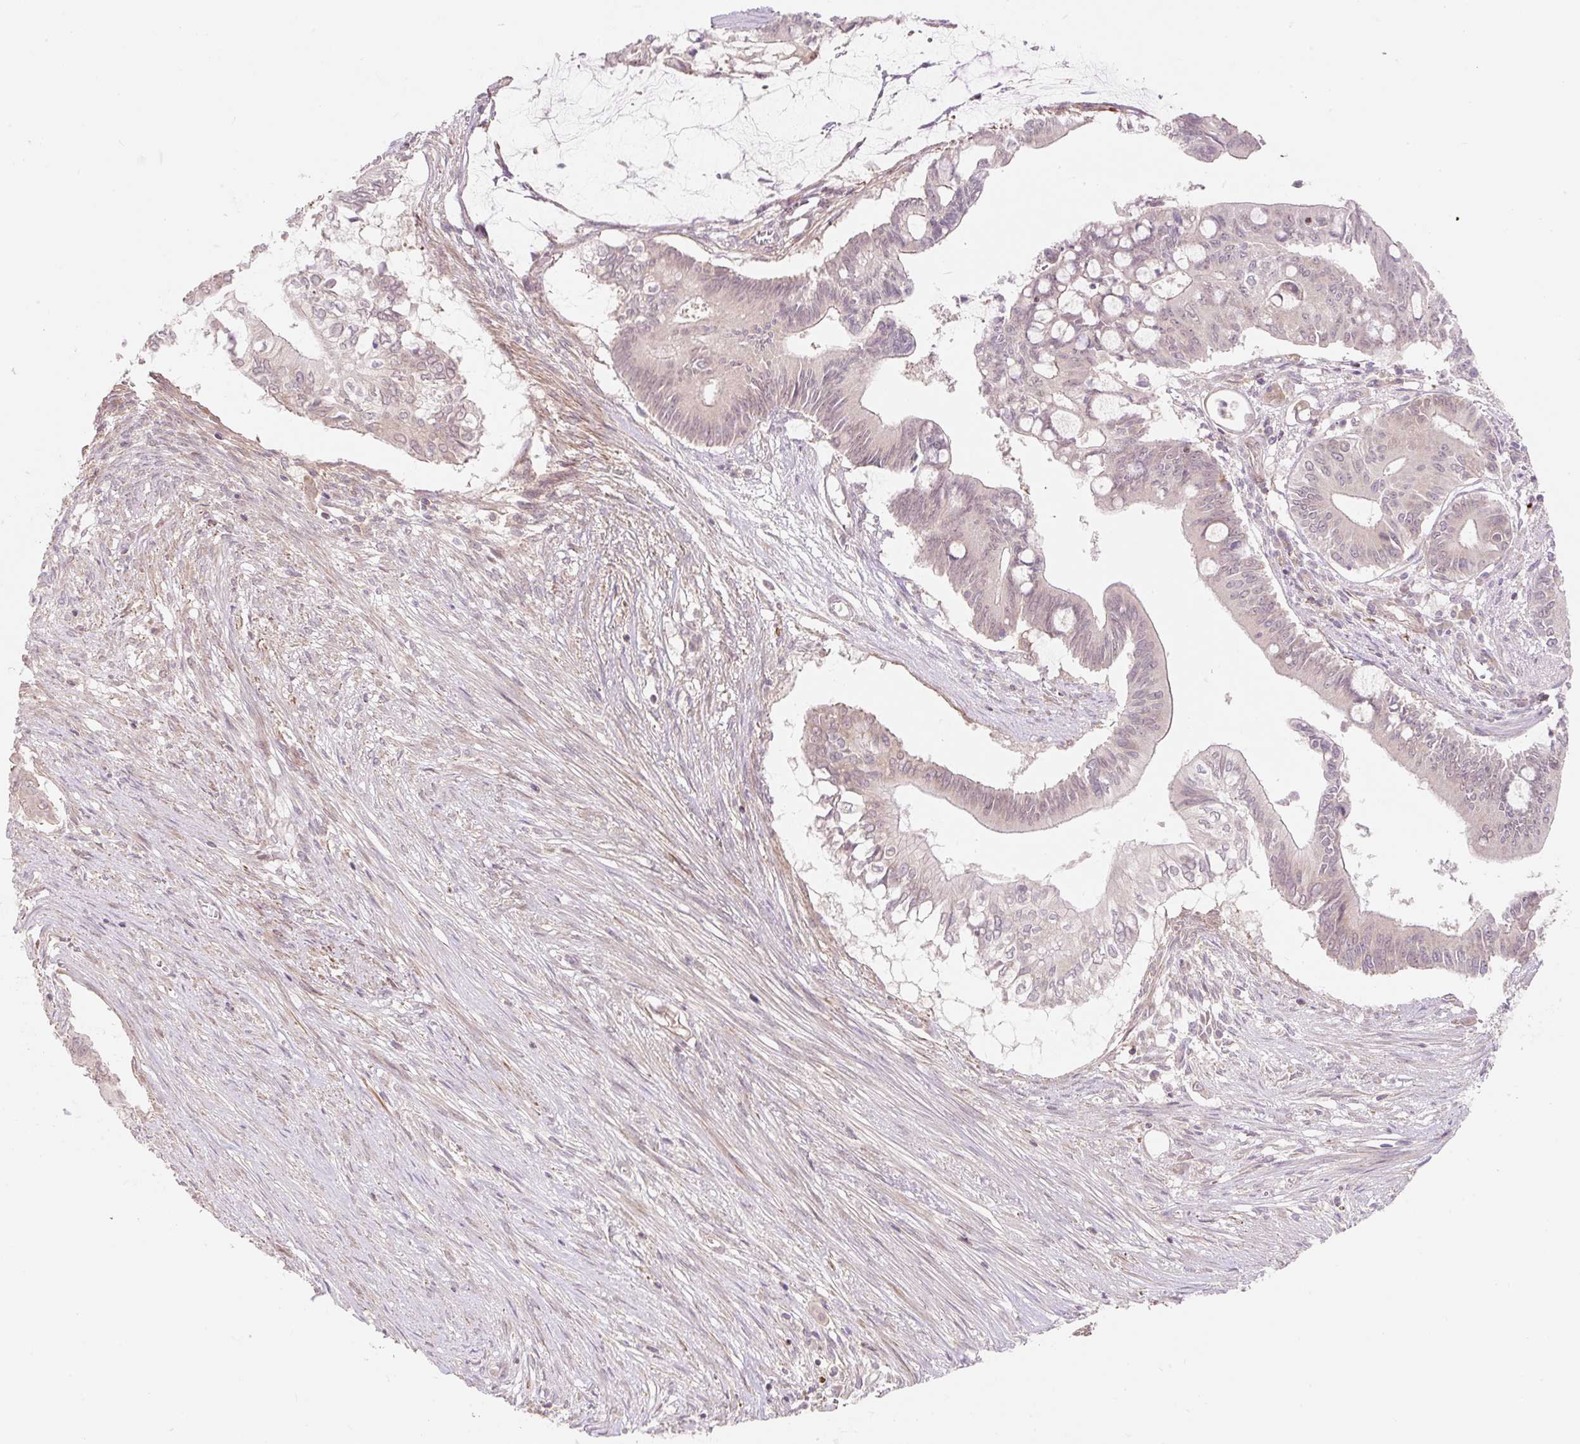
{"staining": {"intensity": "negative", "quantity": "none", "location": "none"}, "tissue": "pancreatic cancer", "cell_type": "Tumor cells", "image_type": "cancer", "snomed": [{"axis": "morphology", "description": "Adenocarcinoma, NOS"}, {"axis": "topography", "description": "Pancreas"}], "caption": "High power microscopy micrograph of an immunohistochemistry (IHC) photomicrograph of pancreatic adenocarcinoma, revealing no significant positivity in tumor cells.", "gene": "EMC10", "patient": {"sex": "male", "age": 68}}